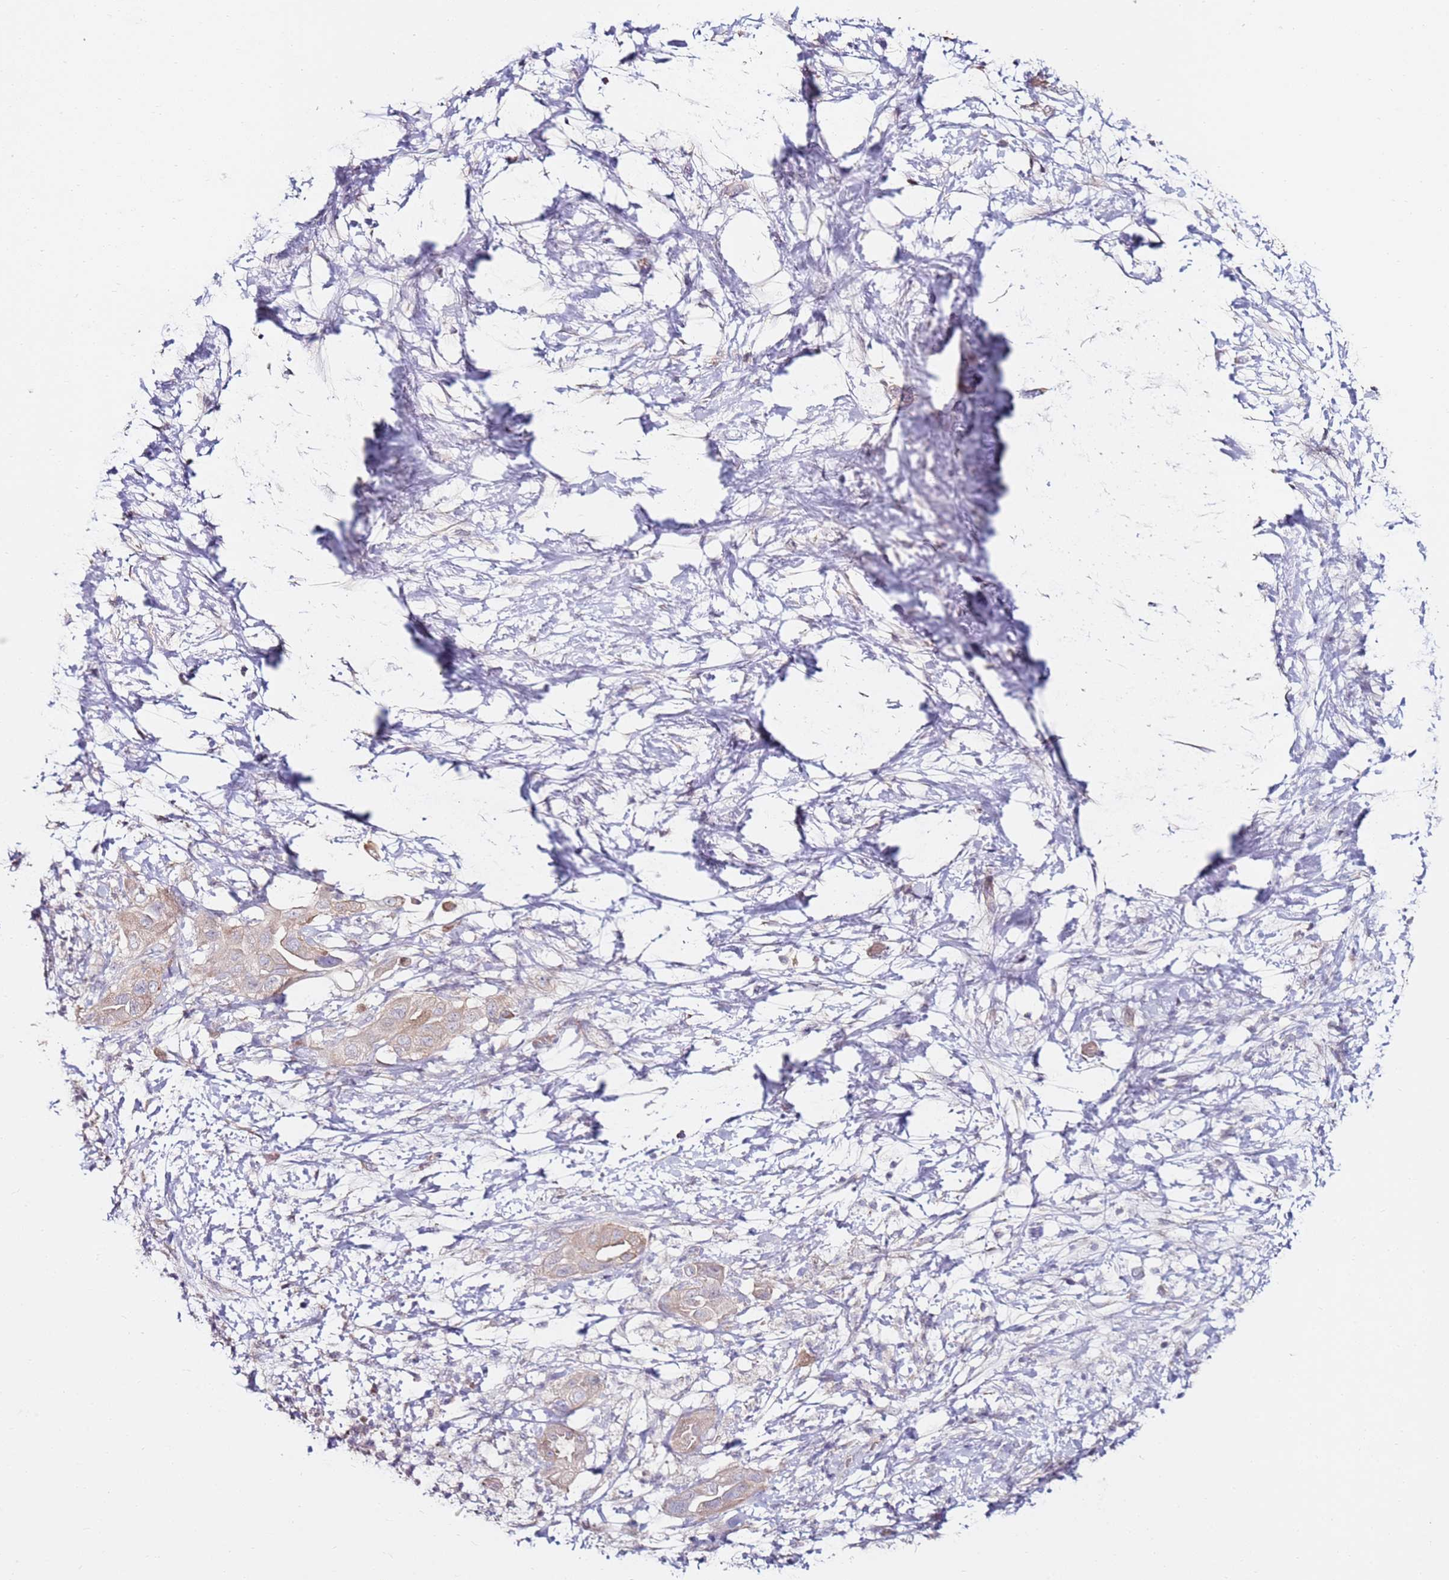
{"staining": {"intensity": "weak", "quantity": "<25%", "location": "cytoplasmic/membranous"}, "tissue": "pancreatic cancer", "cell_type": "Tumor cells", "image_type": "cancer", "snomed": [{"axis": "morphology", "description": "Adenocarcinoma, NOS"}, {"axis": "topography", "description": "Pancreas"}], "caption": "A photomicrograph of pancreatic adenocarcinoma stained for a protein shows no brown staining in tumor cells. (DAB (3,3'-diaminobenzidine) immunohistochemistry (IHC) visualized using brightfield microscopy, high magnification).", "gene": "RARS2", "patient": {"sex": "male", "age": 68}}